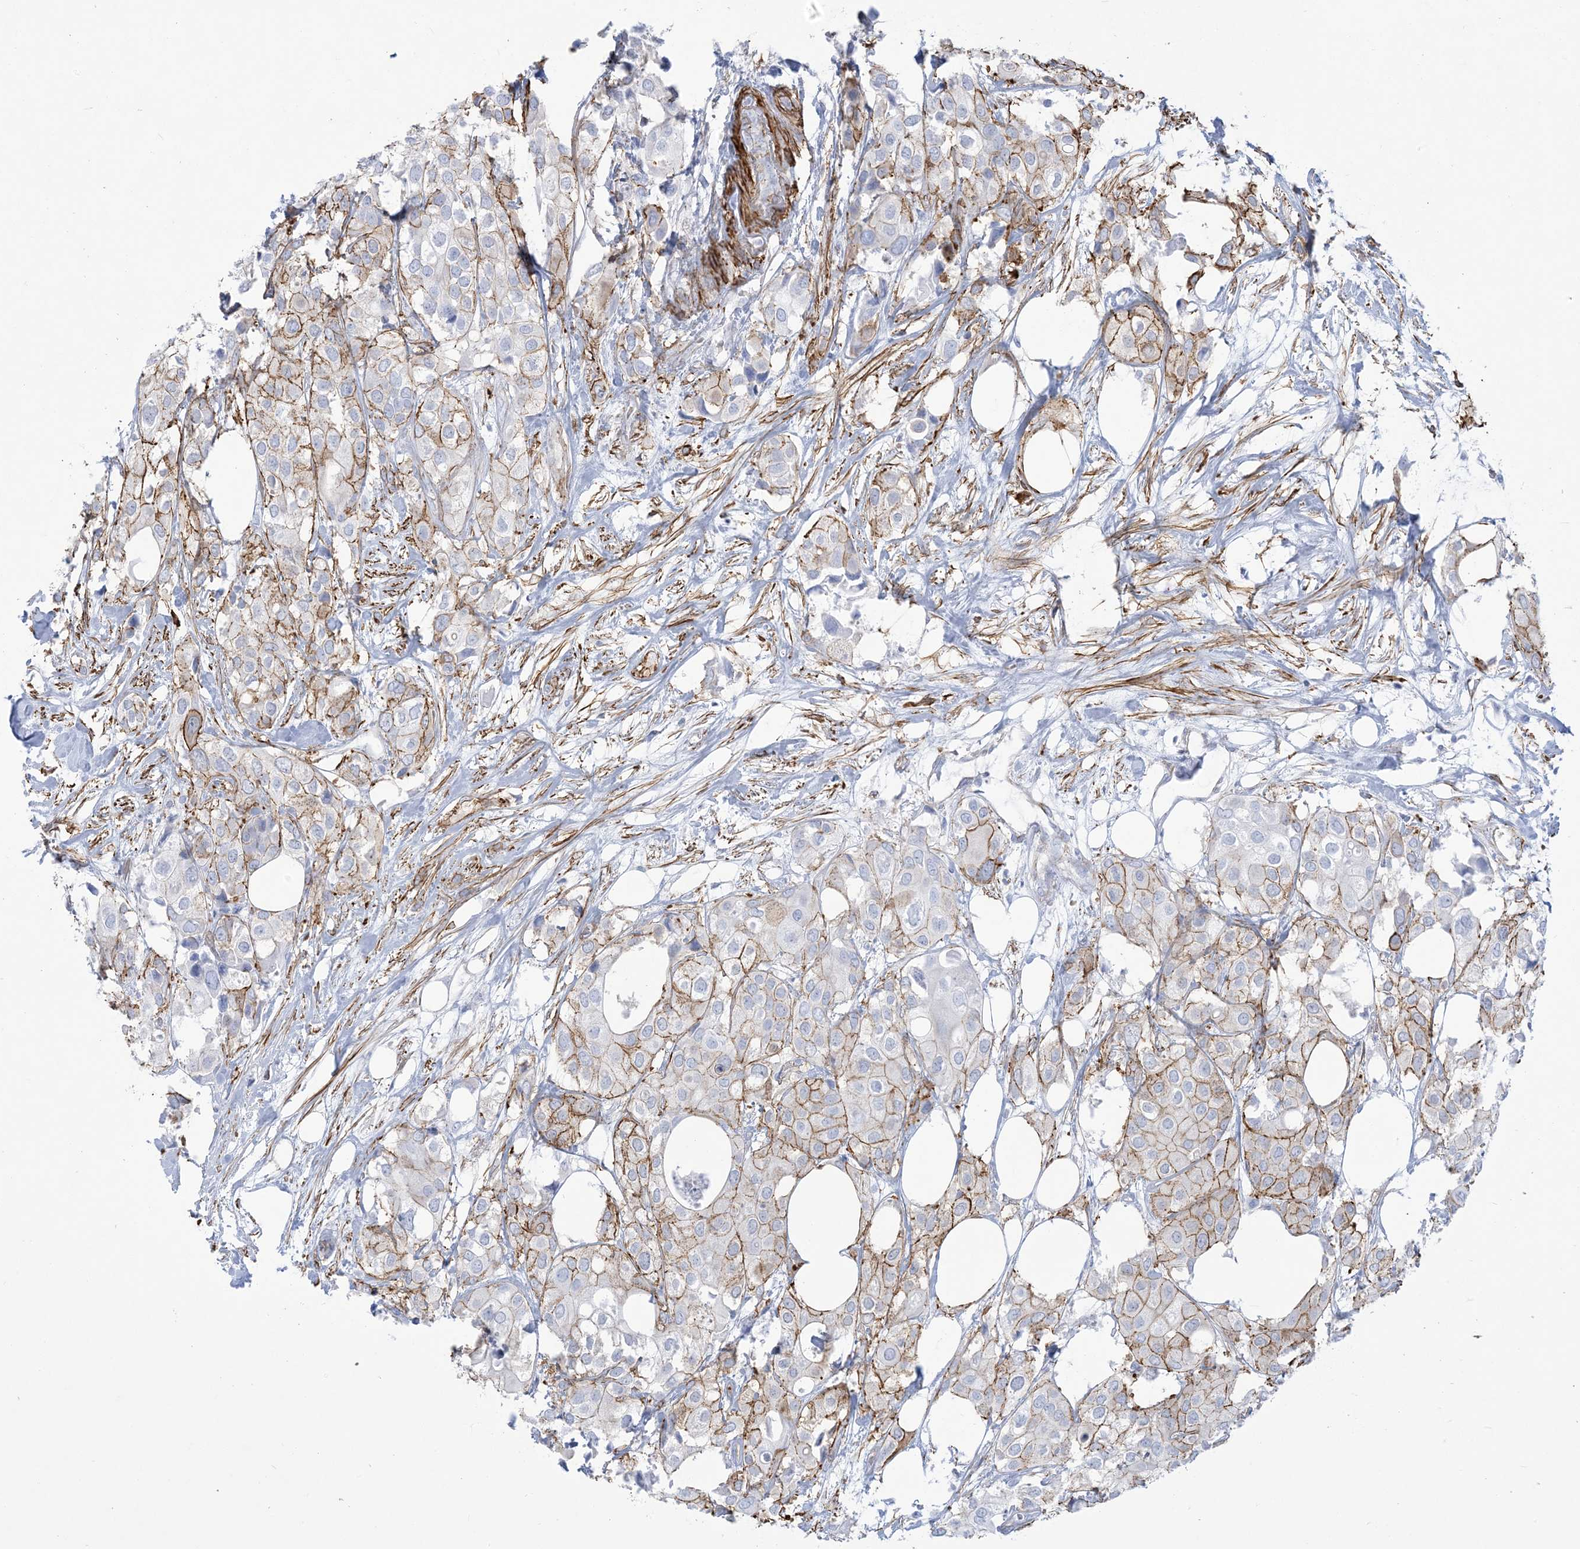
{"staining": {"intensity": "strong", "quantity": "25%-75%", "location": "cytoplasmic/membranous"}, "tissue": "urothelial cancer", "cell_type": "Tumor cells", "image_type": "cancer", "snomed": [{"axis": "morphology", "description": "Urothelial carcinoma, High grade"}, {"axis": "topography", "description": "Urinary bladder"}], "caption": "High-power microscopy captured an immunohistochemistry (IHC) photomicrograph of high-grade urothelial carcinoma, revealing strong cytoplasmic/membranous expression in about 25%-75% of tumor cells. (DAB IHC, brown staining for protein, blue staining for nuclei).", "gene": "B3GNT7", "patient": {"sex": "male", "age": 64}}